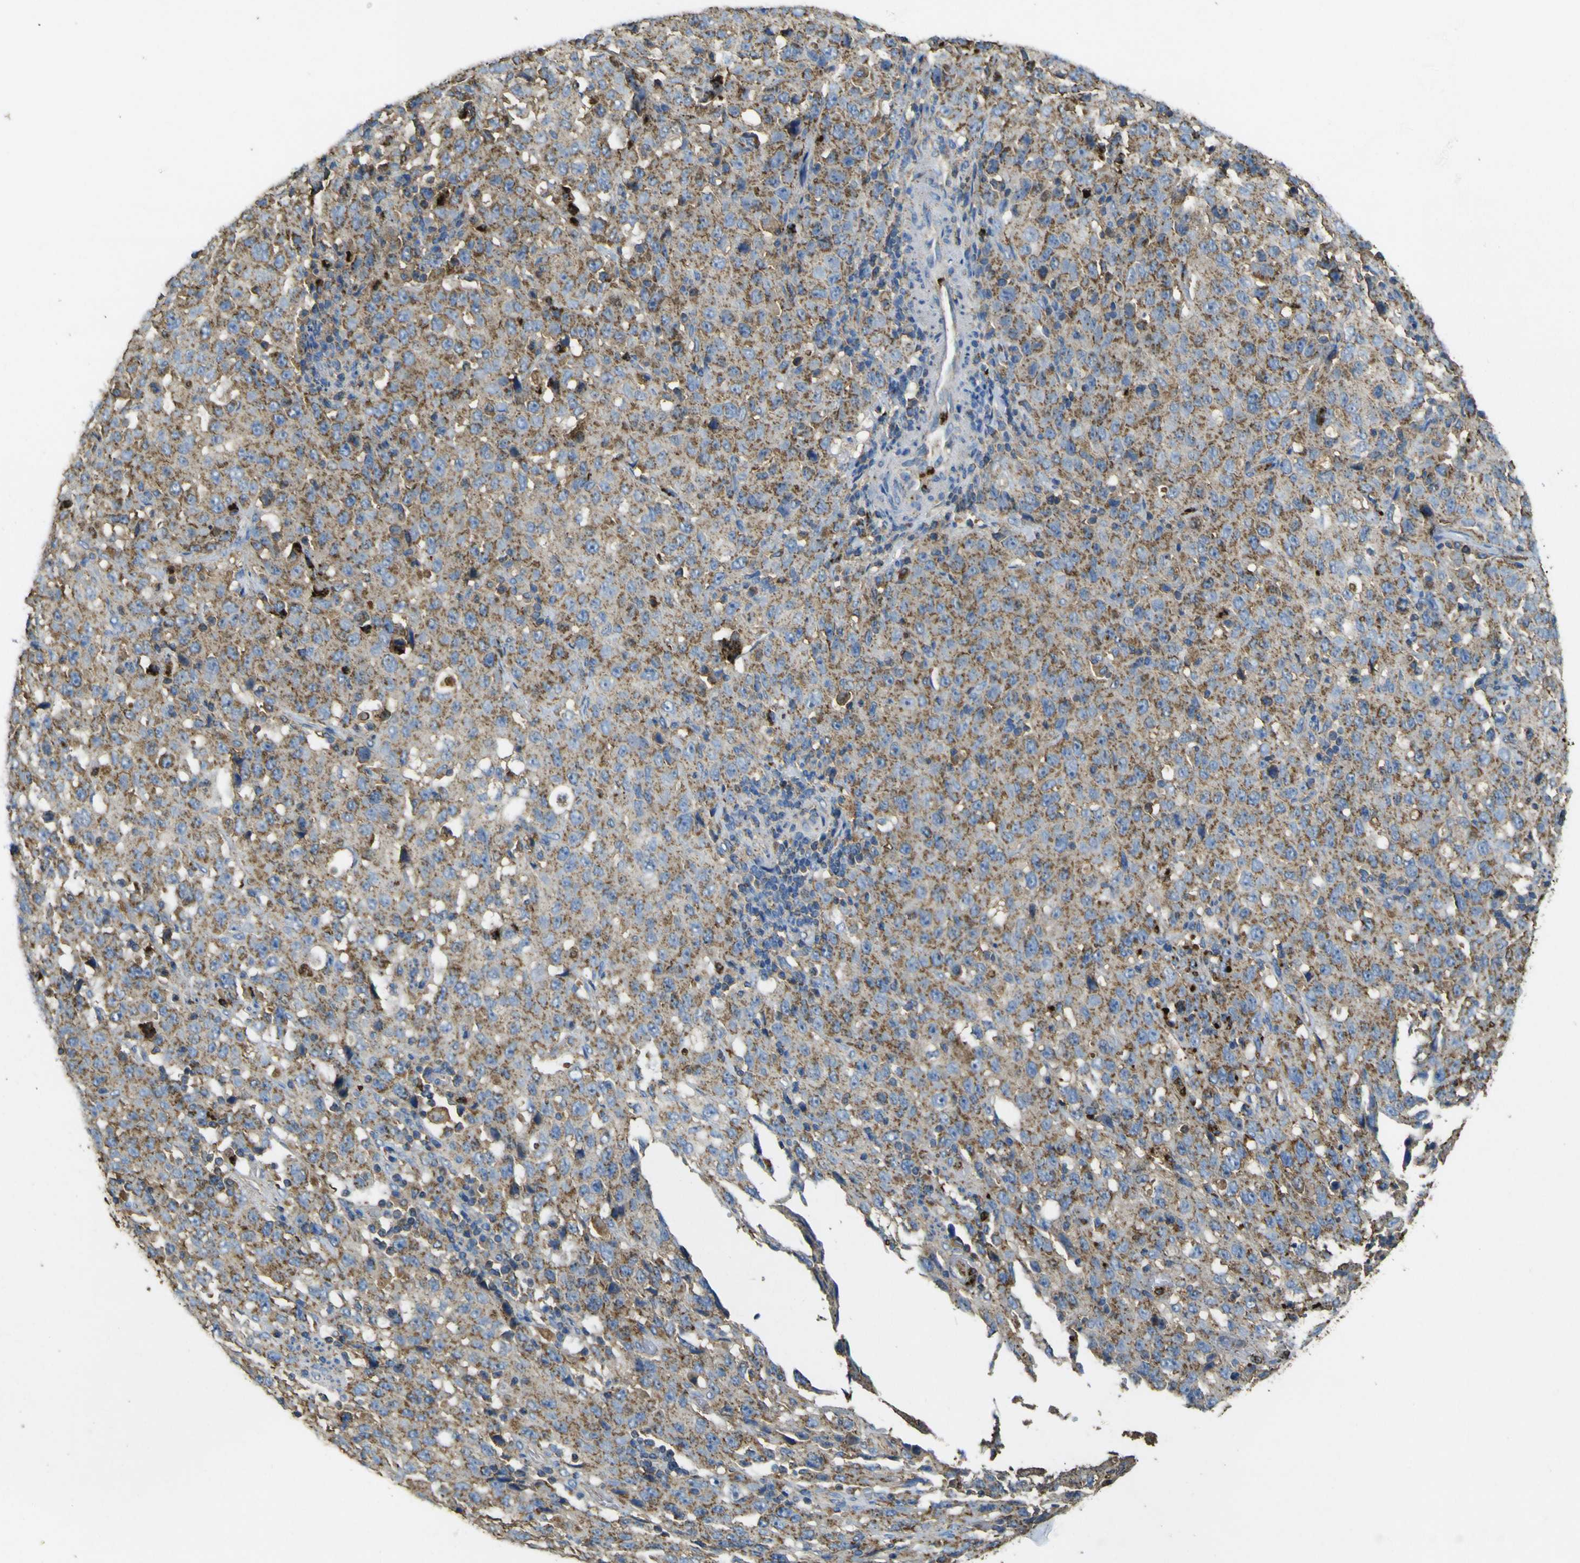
{"staining": {"intensity": "moderate", "quantity": ">75%", "location": "cytoplasmic/membranous"}, "tissue": "stomach cancer", "cell_type": "Tumor cells", "image_type": "cancer", "snomed": [{"axis": "morphology", "description": "Normal tissue, NOS"}, {"axis": "morphology", "description": "Adenocarcinoma, NOS"}, {"axis": "topography", "description": "Stomach"}], "caption": "Brown immunohistochemical staining in human stomach cancer reveals moderate cytoplasmic/membranous expression in approximately >75% of tumor cells. Using DAB (3,3'-diaminobenzidine) (brown) and hematoxylin (blue) stains, captured at high magnification using brightfield microscopy.", "gene": "ACSL3", "patient": {"sex": "male", "age": 48}}